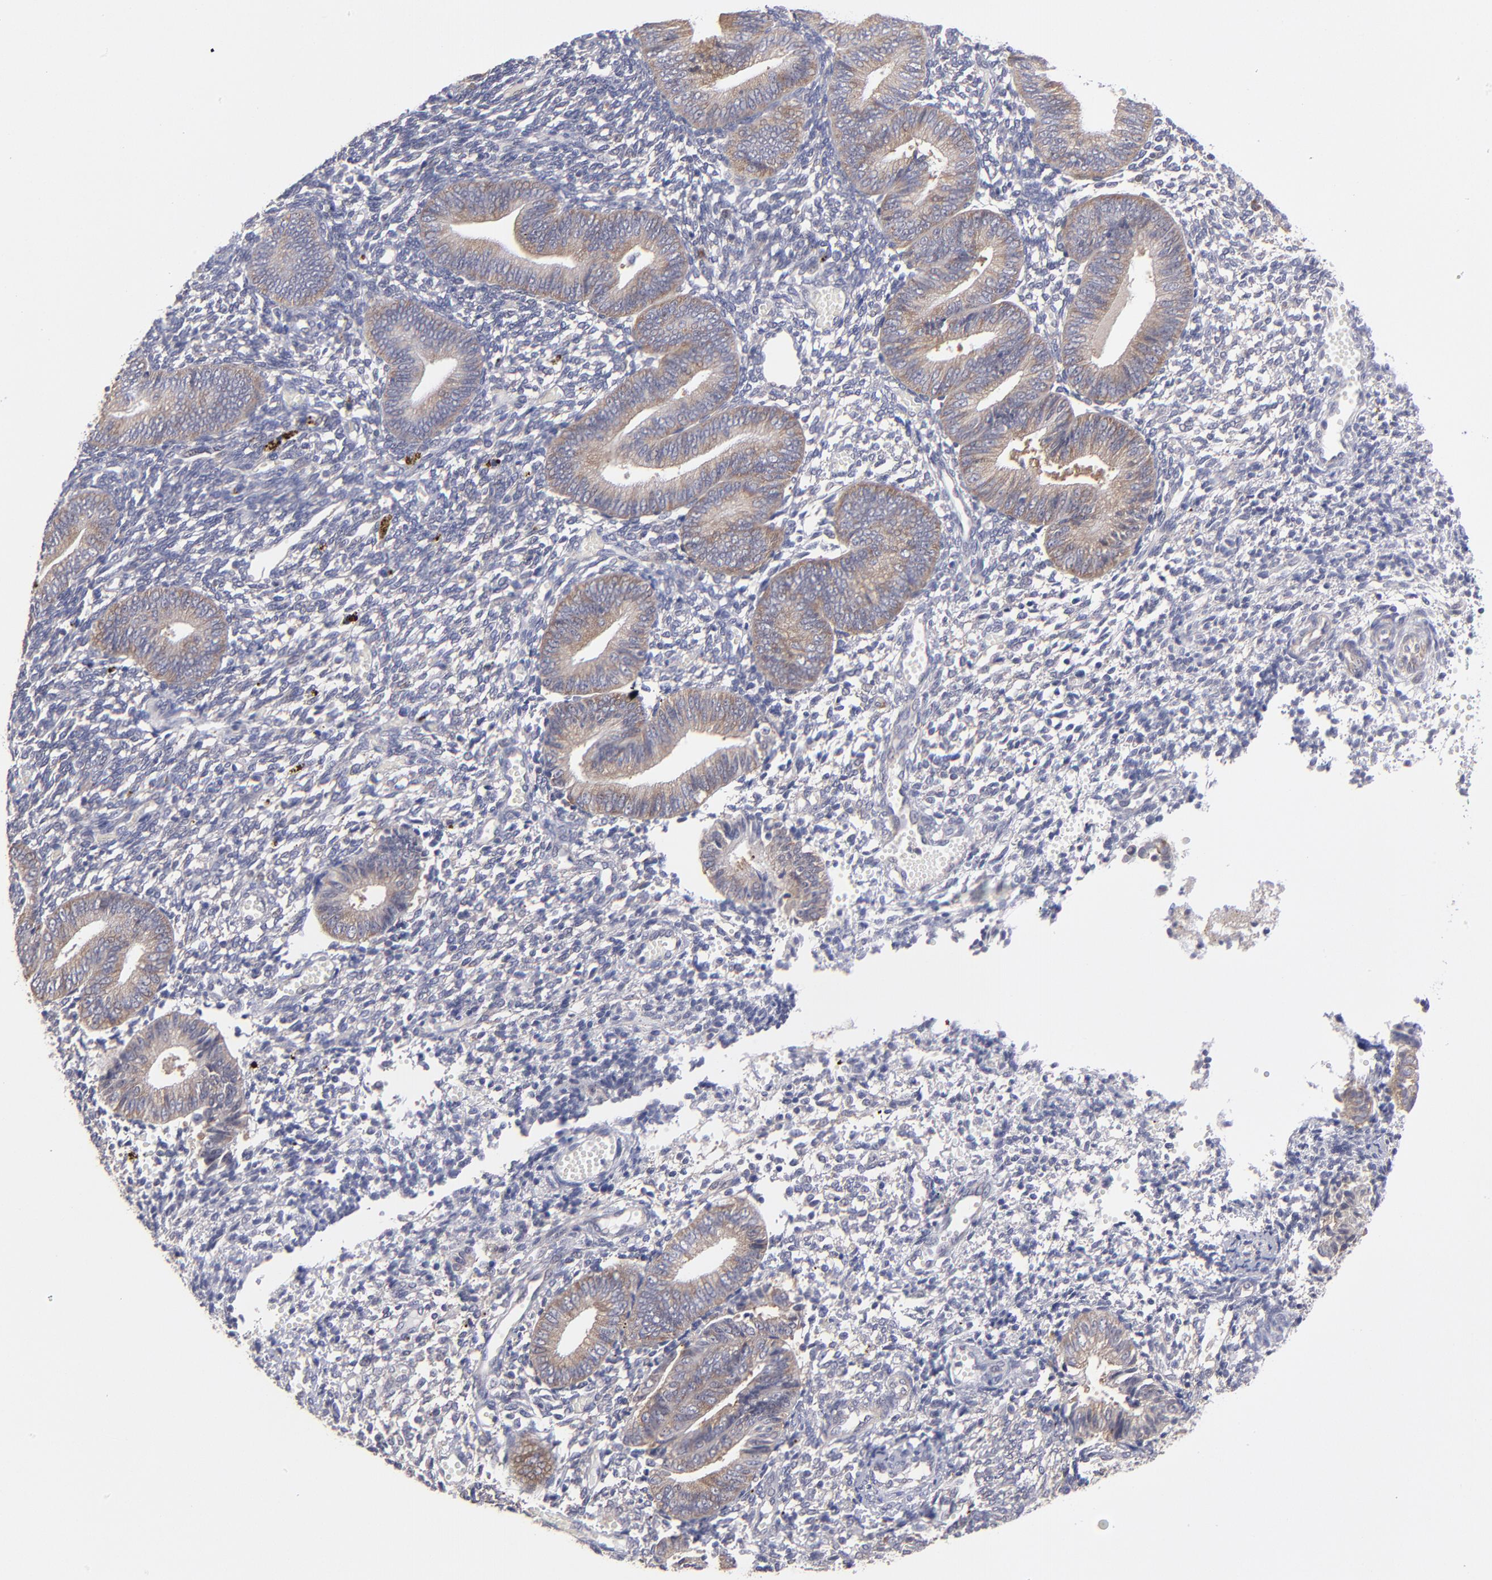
{"staining": {"intensity": "negative", "quantity": "none", "location": "none"}, "tissue": "endometrium", "cell_type": "Cells in endometrial stroma", "image_type": "normal", "snomed": [{"axis": "morphology", "description": "Normal tissue, NOS"}, {"axis": "topography", "description": "Uterus"}, {"axis": "topography", "description": "Endometrium"}], "caption": "Benign endometrium was stained to show a protein in brown. There is no significant expression in cells in endometrial stroma. The staining is performed using DAB brown chromogen with nuclei counter-stained in using hematoxylin.", "gene": "EIF3L", "patient": {"sex": "female", "age": 33}}